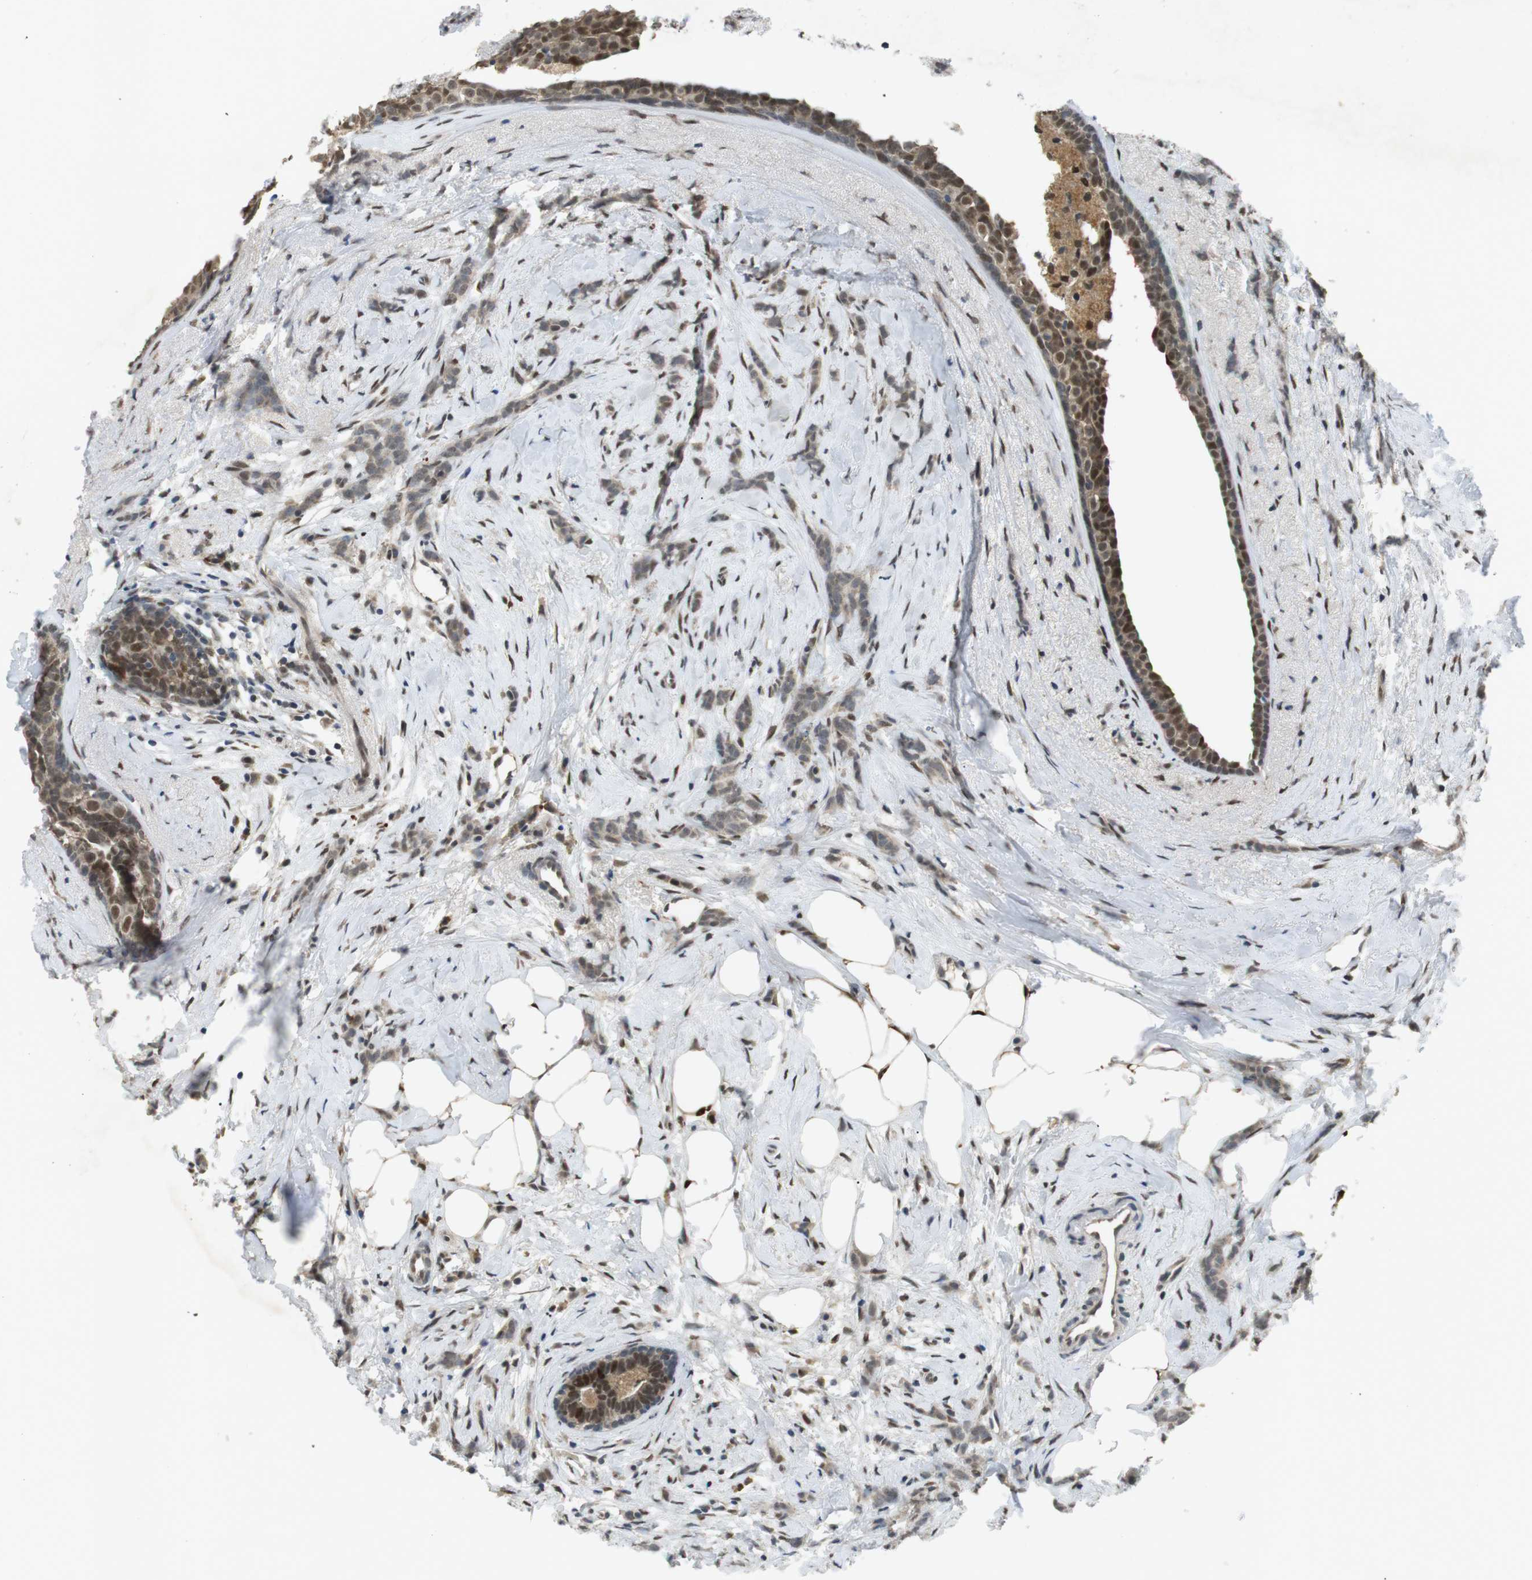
{"staining": {"intensity": "weak", "quantity": ">75%", "location": "cytoplasmic/membranous"}, "tissue": "breast cancer", "cell_type": "Tumor cells", "image_type": "cancer", "snomed": [{"axis": "morphology", "description": "Lobular carcinoma, in situ"}, {"axis": "morphology", "description": "Lobular carcinoma"}, {"axis": "topography", "description": "Breast"}], "caption": "Weak cytoplasmic/membranous positivity is appreciated in about >75% of tumor cells in breast cancer.", "gene": "ORAI3", "patient": {"sex": "female", "age": 41}}